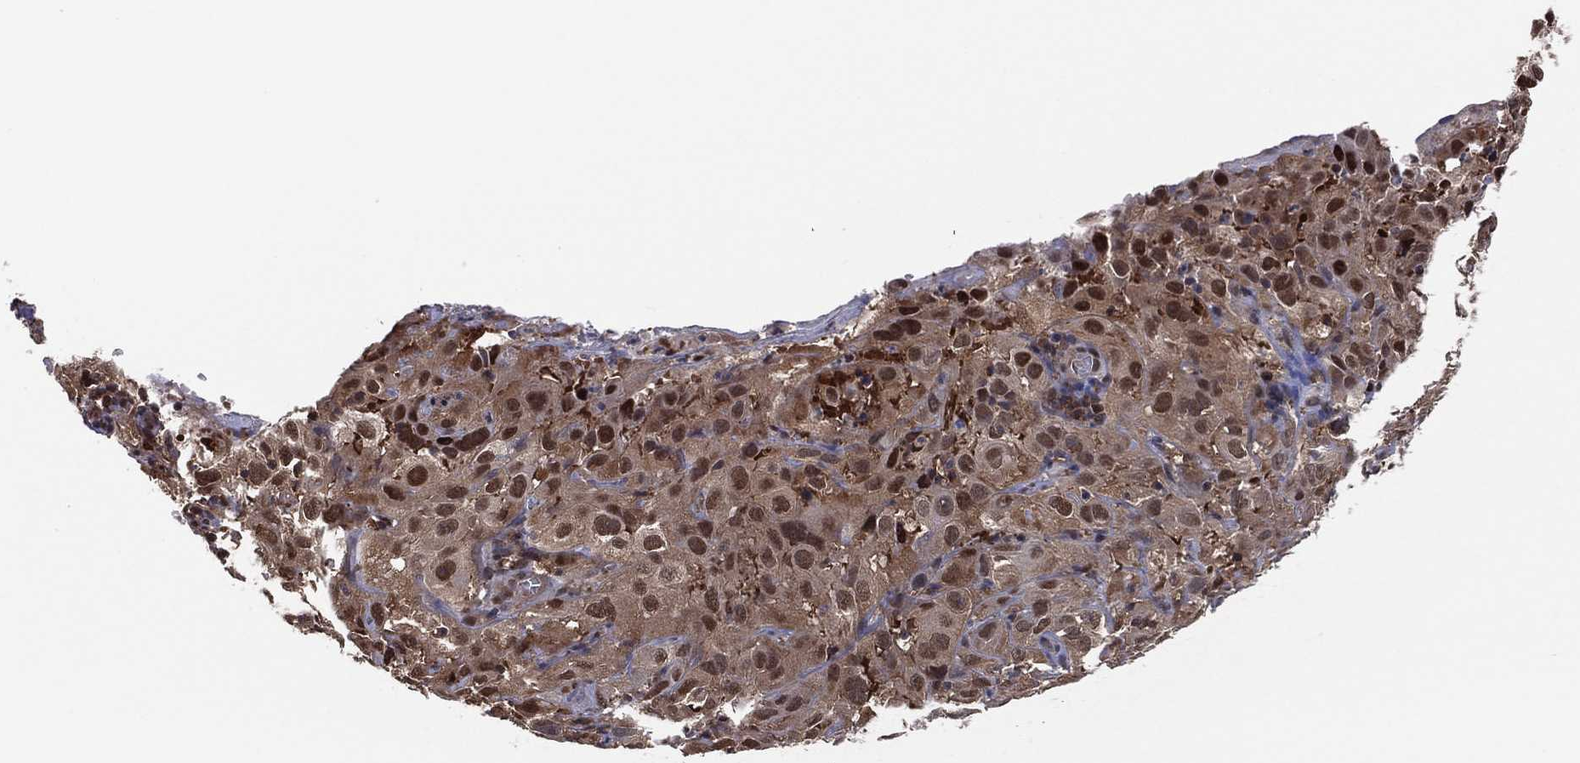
{"staining": {"intensity": "moderate", "quantity": ">75%", "location": "cytoplasmic/membranous,nuclear"}, "tissue": "cervical cancer", "cell_type": "Tumor cells", "image_type": "cancer", "snomed": [{"axis": "morphology", "description": "Squamous cell carcinoma, NOS"}, {"axis": "topography", "description": "Cervix"}], "caption": "DAB immunohistochemical staining of human squamous cell carcinoma (cervical) displays moderate cytoplasmic/membranous and nuclear protein expression in approximately >75% of tumor cells.", "gene": "ICOSLG", "patient": {"sex": "female", "age": 32}}